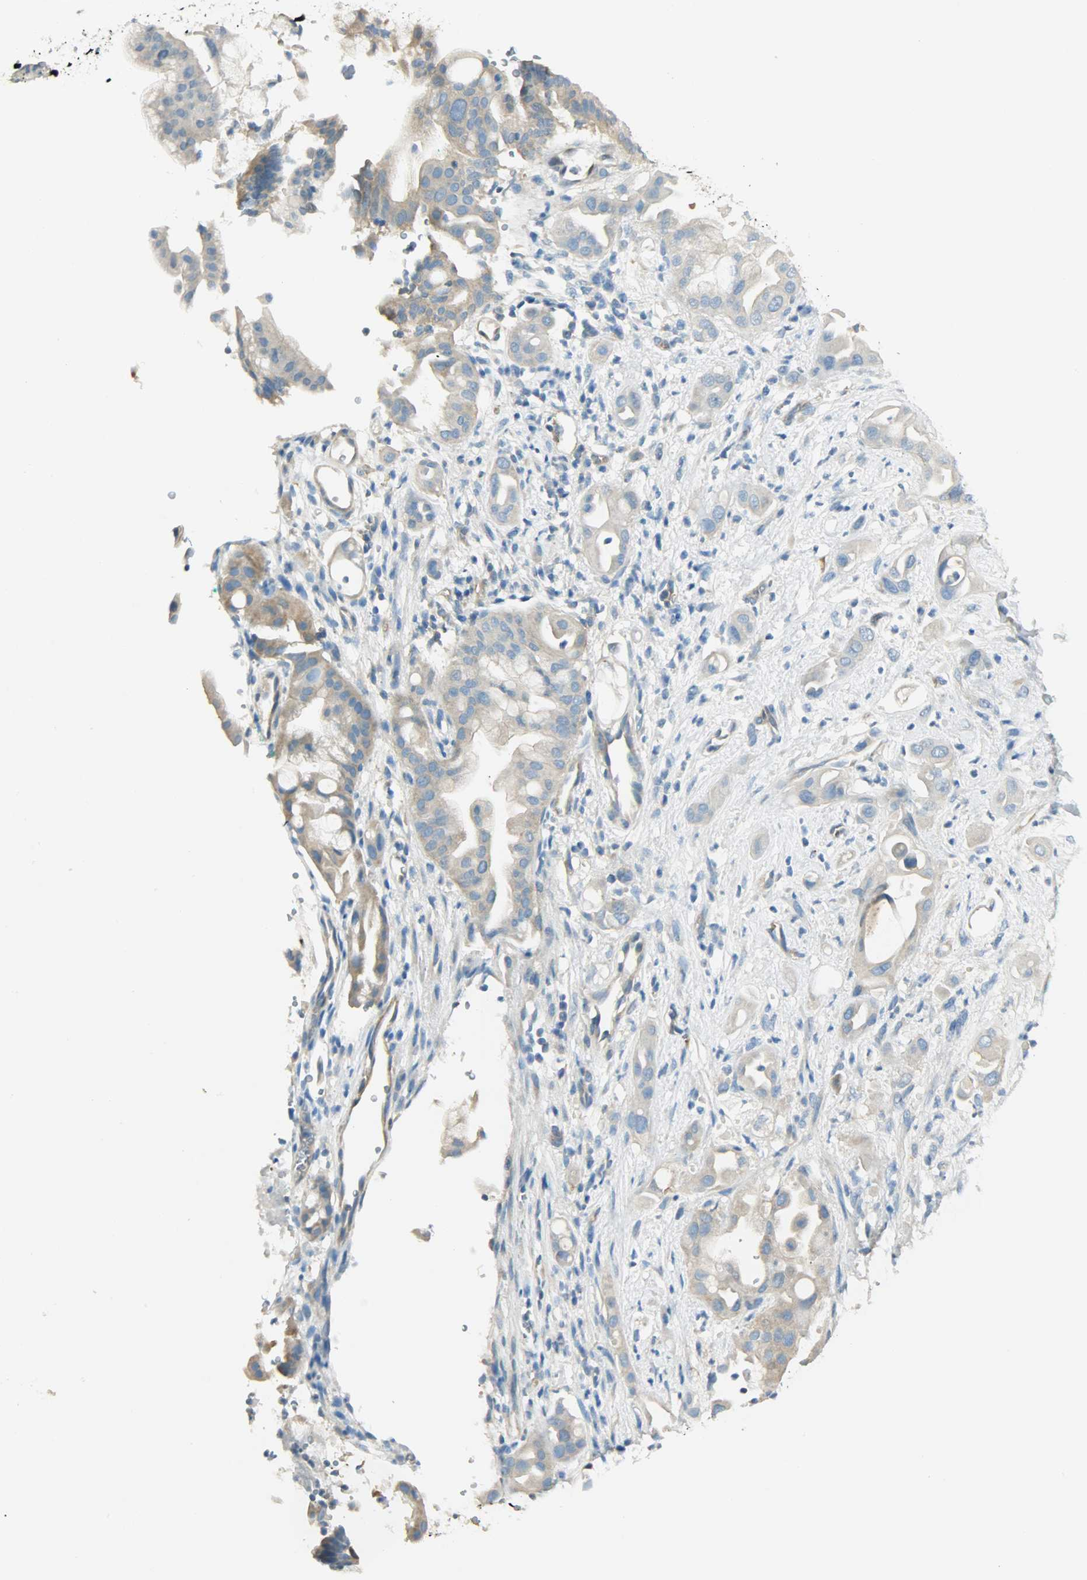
{"staining": {"intensity": "weak", "quantity": ">75%", "location": "cytoplasmic/membranous"}, "tissue": "pancreatic cancer", "cell_type": "Tumor cells", "image_type": "cancer", "snomed": [{"axis": "morphology", "description": "Adenocarcinoma, NOS"}, {"axis": "morphology", "description": "Adenocarcinoma, metastatic, NOS"}, {"axis": "topography", "description": "Lymph node"}, {"axis": "topography", "description": "Pancreas"}, {"axis": "topography", "description": "Duodenum"}], "caption": "Weak cytoplasmic/membranous protein staining is present in approximately >75% of tumor cells in pancreatic adenocarcinoma.", "gene": "TSC22D2", "patient": {"sex": "female", "age": 64}}